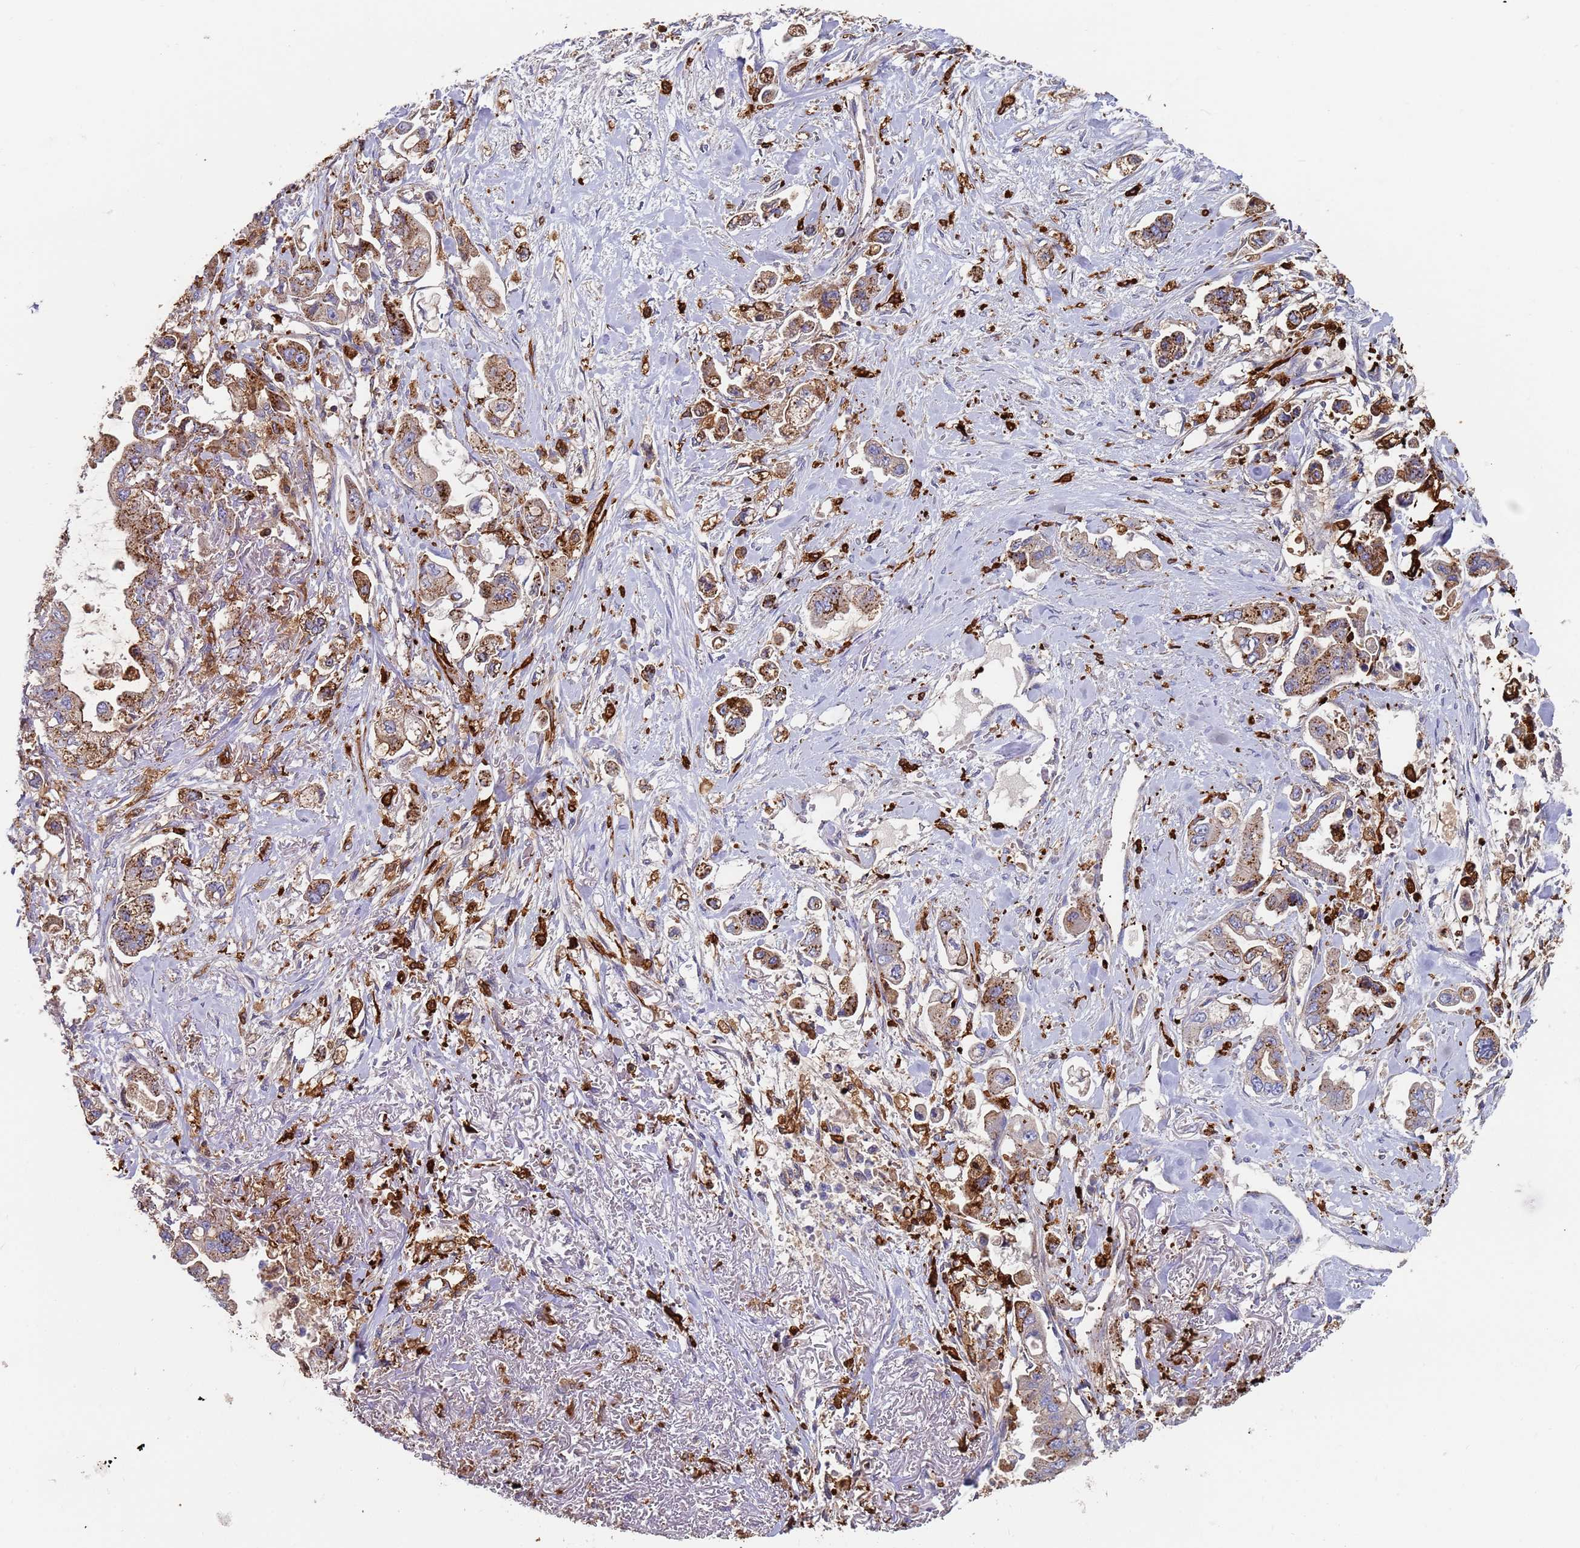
{"staining": {"intensity": "moderate", "quantity": ">75%", "location": "cytoplasmic/membranous"}, "tissue": "stomach cancer", "cell_type": "Tumor cells", "image_type": "cancer", "snomed": [{"axis": "morphology", "description": "Adenocarcinoma, NOS"}, {"axis": "topography", "description": "Stomach"}], "caption": "There is medium levels of moderate cytoplasmic/membranous staining in tumor cells of stomach adenocarcinoma, as demonstrated by immunohistochemical staining (brown color).", "gene": "MALRD1", "patient": {"sex": "male", "age": 62}}